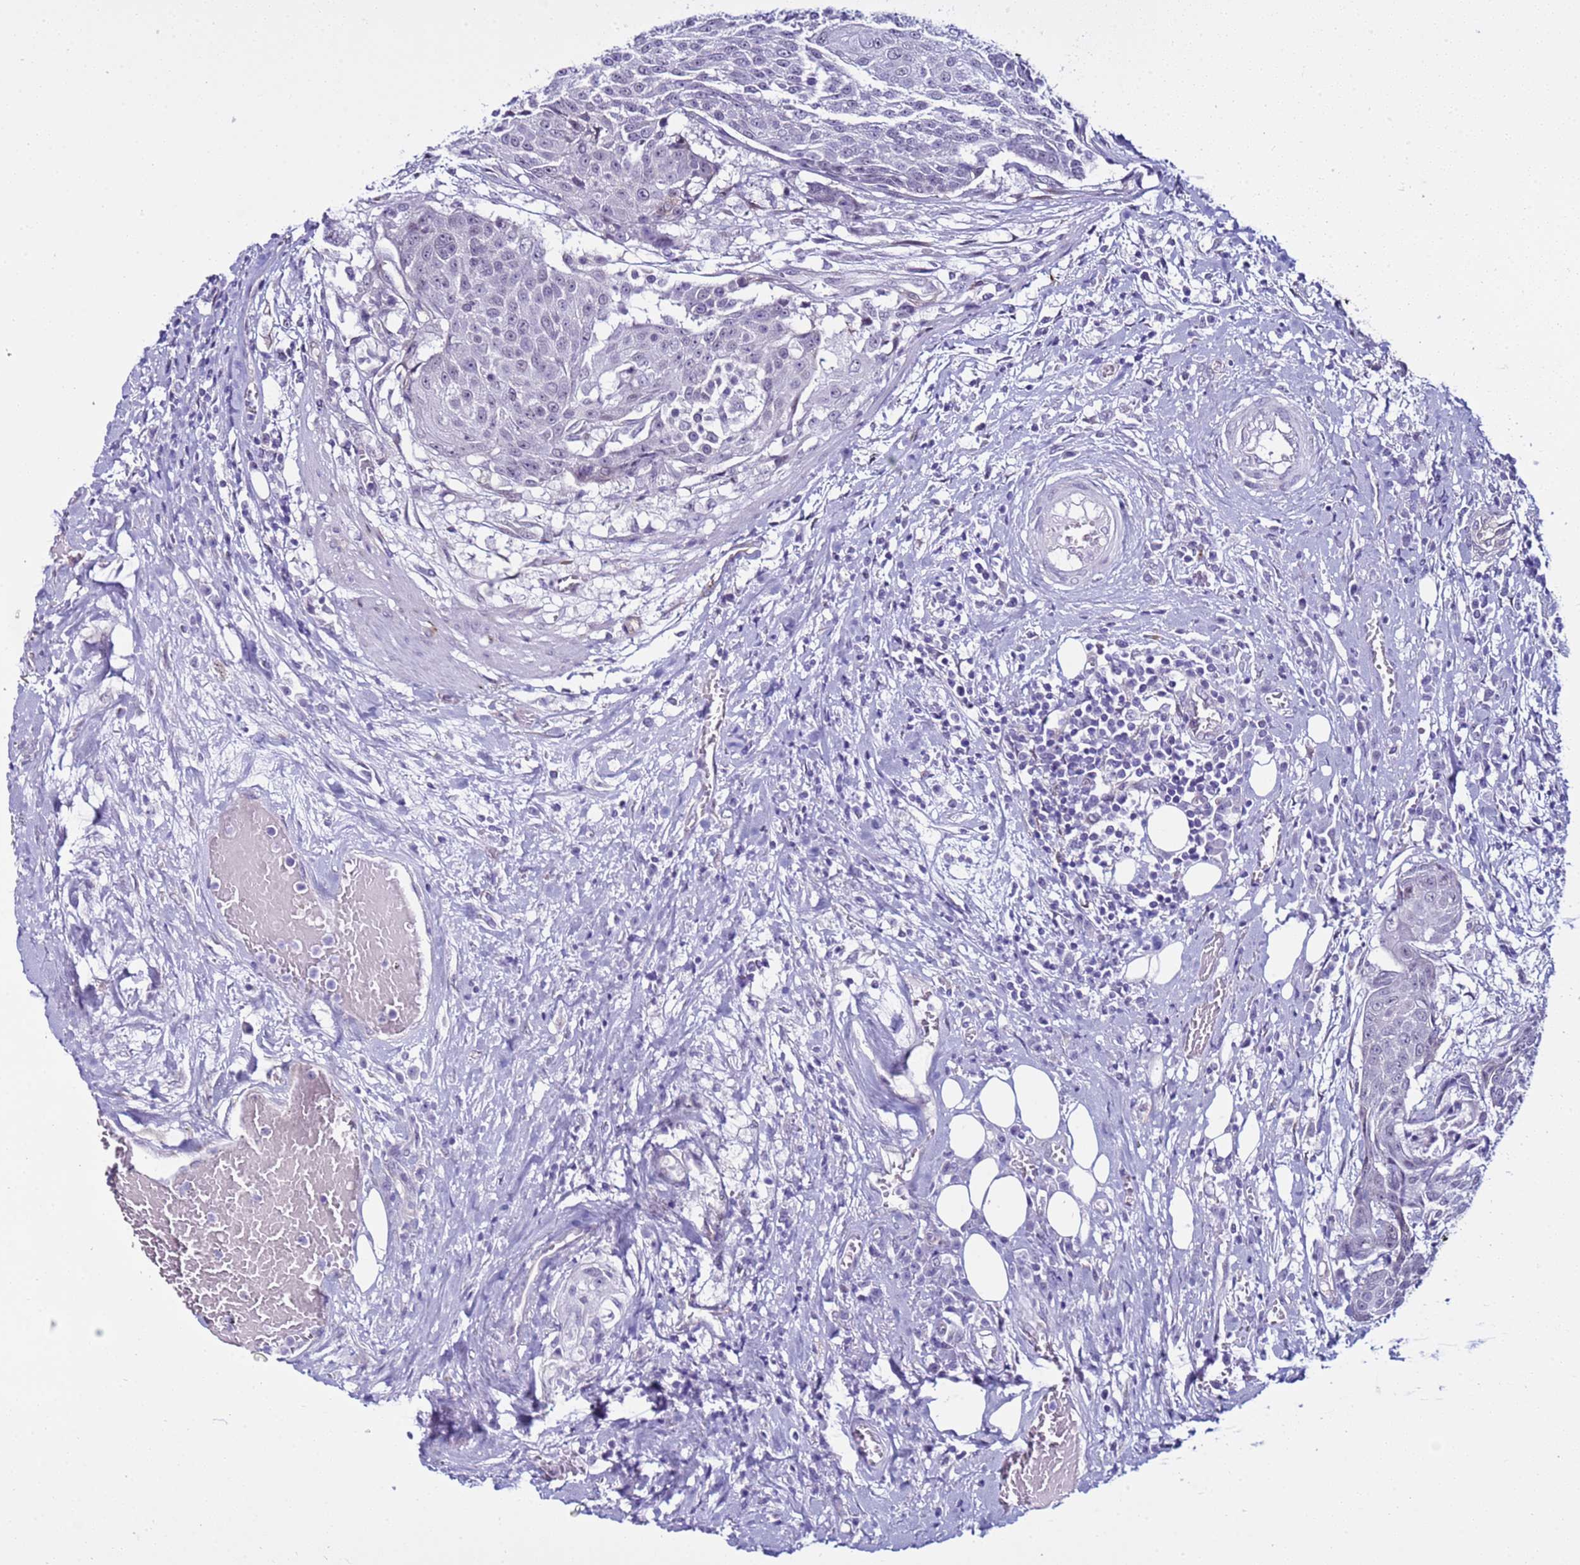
{"staining": {"intensity": "negative", "quantity": "none", "location": "none"}, "tissue": "urothelial cancer", "cell_type": "Tumor cells", "image_type": "cancer", "snomed": [{"axis": "morphology", "description": "Urothelial carcinoma, High grade"}, {"axis": "topography", "description": "Urinary bladder"}], "caption": "A high-resolution image shows immunohistochemistry (IHC) staining of urothelial carcinoma (high-grade), which demonstrates no significant staining in tumor cells. The staining is performed using DAB (3,3'-diaminobenzidine) brown chromogen with nuclei counter-stained in using hematoxylin.", "gene": "LRRC10B", "patient": {"sex": "female", "age": 63}}